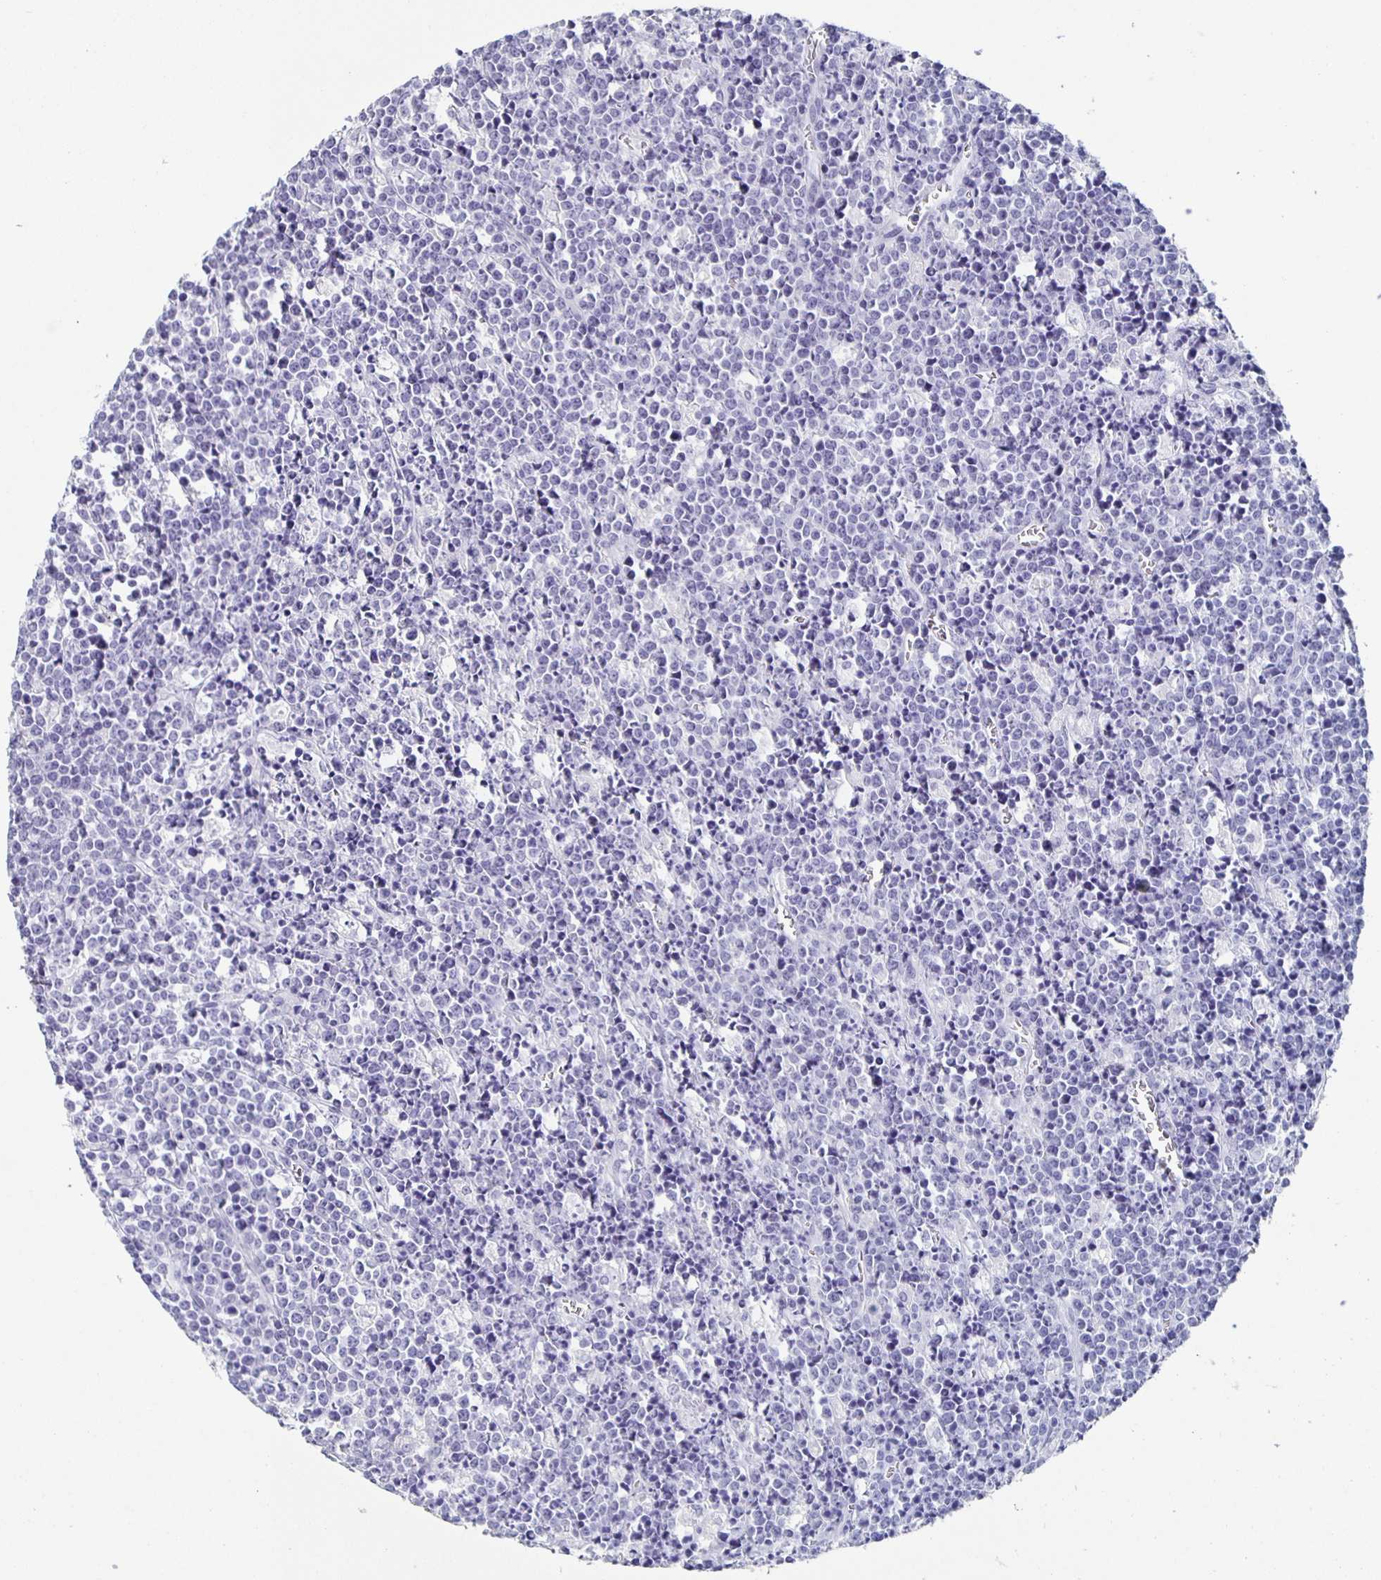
{"staining": {"intensity": "negative", "quantity": "none", "location": "none"}, "tissue": "lymphoma", "cell_type": "Tumor cells", "image_type": "cancer", "snomed": [{"axis": "morphology", "description": "Malignant lymphoma, non-Hodgkin's type, High grade"}, {"axis": "topography", "description": "Ovary"}], "caption": "IHC micrograph of neoplastic tissue: human lymphoma stained with DAB (3,3'-diaminobenzidine) demonstrates no significant protein positivity in tumor cells. (DAB (3,3'-diaminobenzidine) immunohistochemistry, high magnification).", "gene": "SLC34A2", "patient": {"sex": "female", "age": 56}}